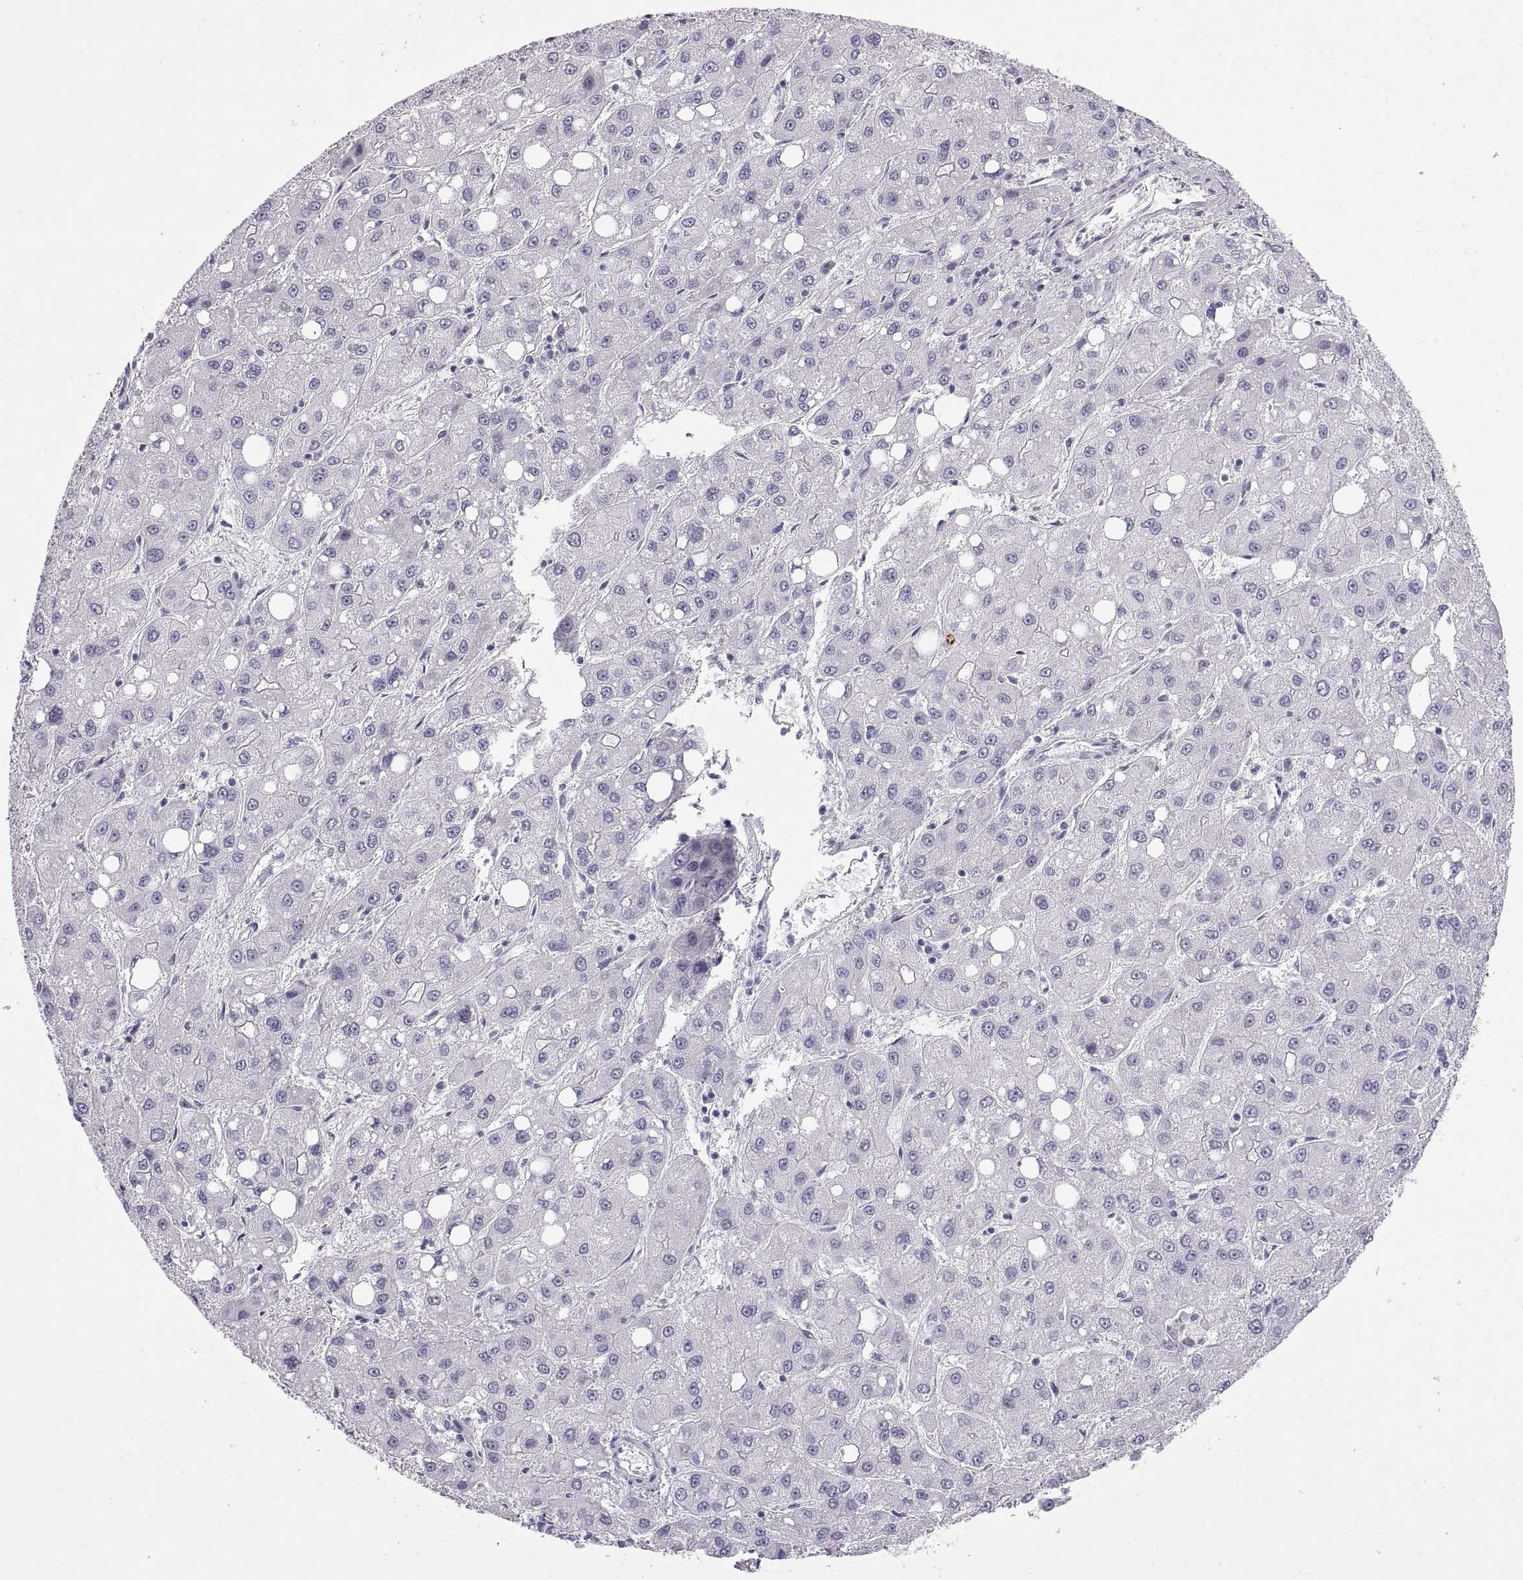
{"staining": {"intensity": "negative", "quantity": "none", "location": "none"}, "tissue": "liver cancer", "cell_type": "Tumor cells", "image_type": "cancer", "snomed": [{"axis": "morphology", "description": "Carcinoma, Hepatocellular, NOS"}, {"axis": "topography", "description": "Liver"}], "caption": "An image of liver cancer stained for a protein displays no brown staining in tumor cells.", "gene": "WFDC8", "patient": {"sex": "male", "age": 73}}